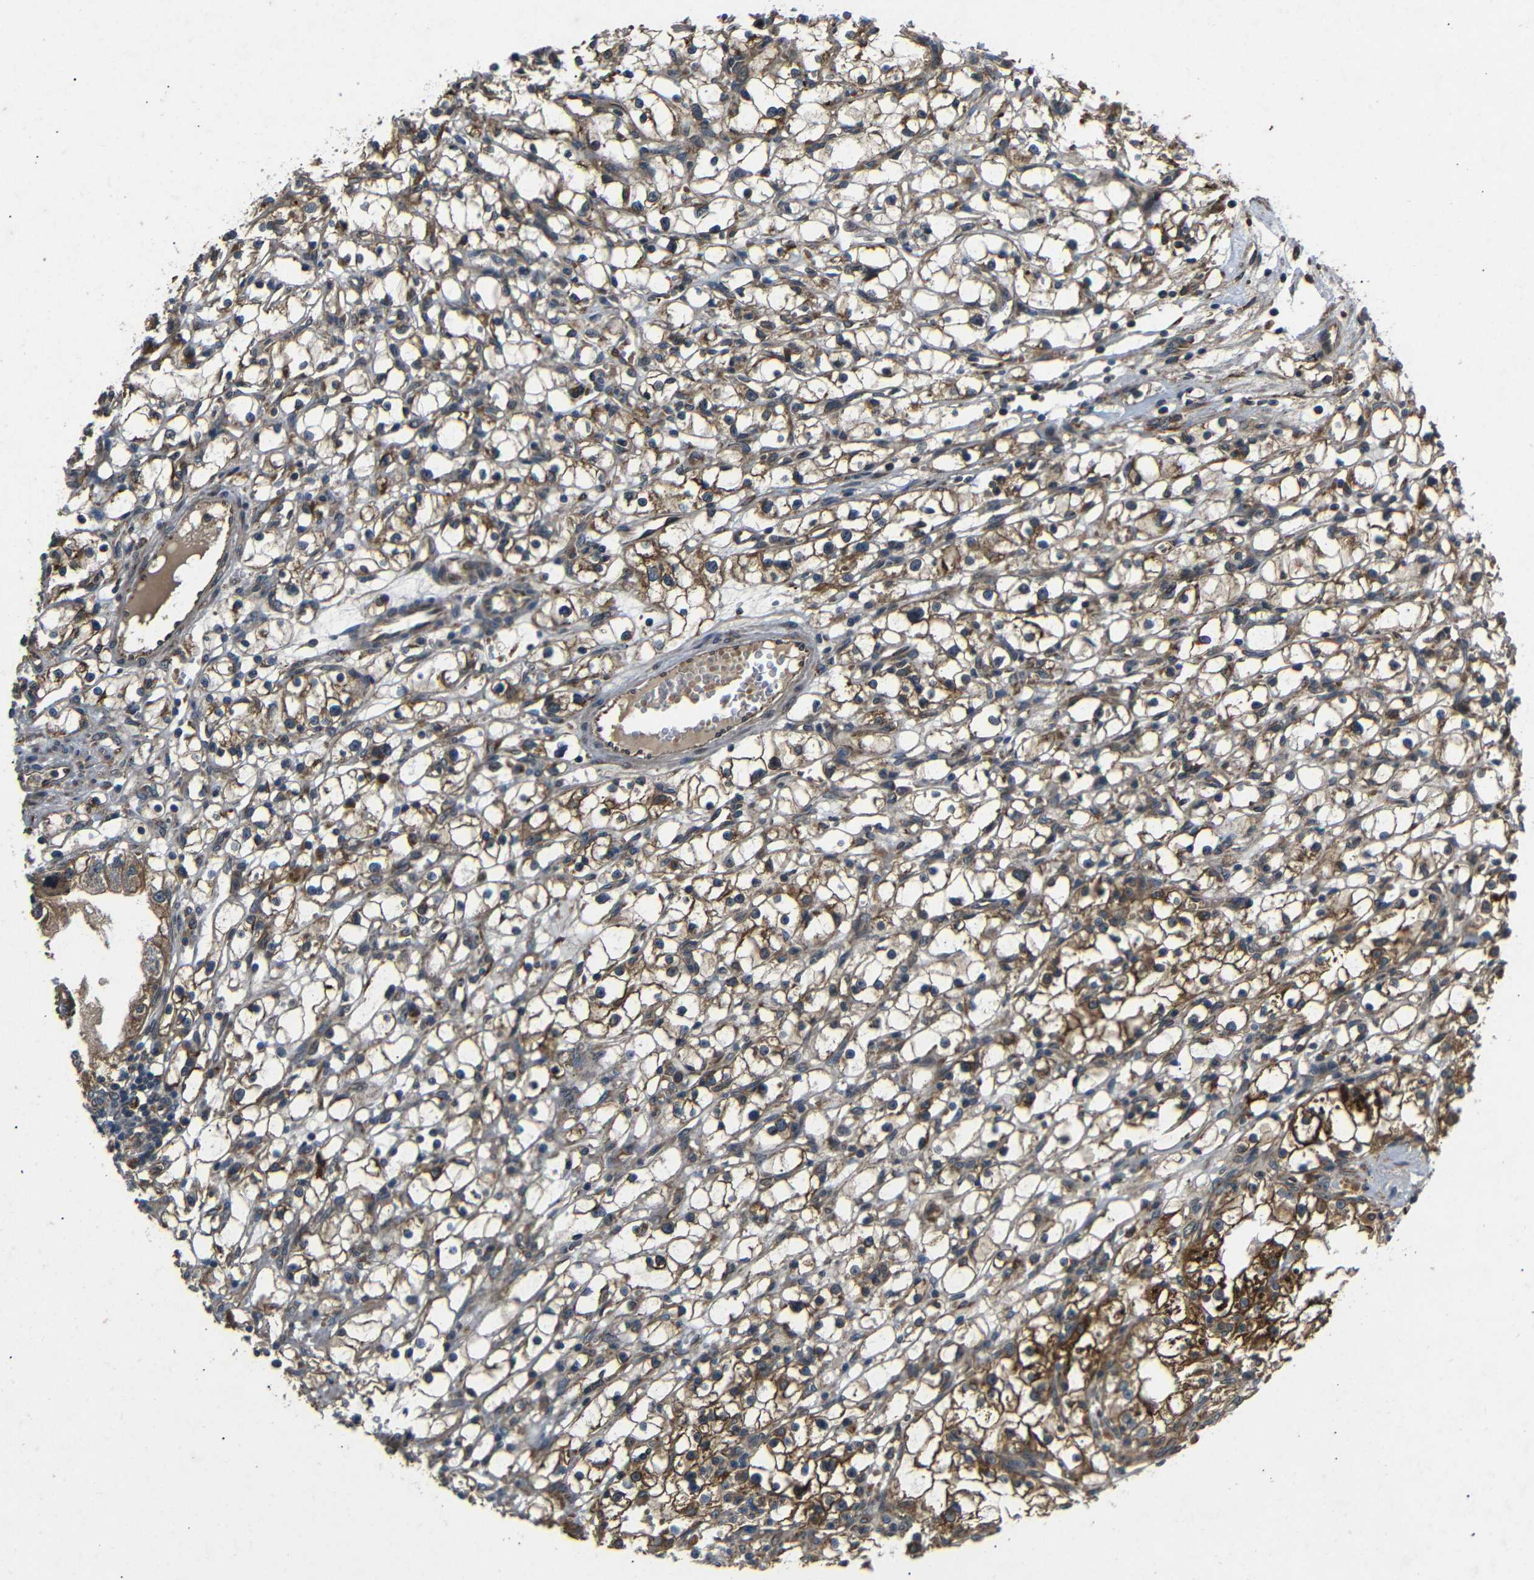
{"staining": {"intensity": "strong", "quantity": ">75%", "location": "cytoplasmic/membranous"}, "tissue": "renal cancer", "cell_type": "Tumor cells", "image_type": "cancer", "snomed": [{"axis": "morphology", "description": "Adenocarcinoma, NOS"}, {"axis": "topography", "description": "Kidney"}], "caption": "Immunohistochemistry (IHC) (DAB) staining of renal cancer (adenocarcinoma) displays strong cytoplasmic/membranous protein expression in approximately >75% of tumor cells.", "gene": "TRPC1", "patient": {"sex": "male", "age": 56}}